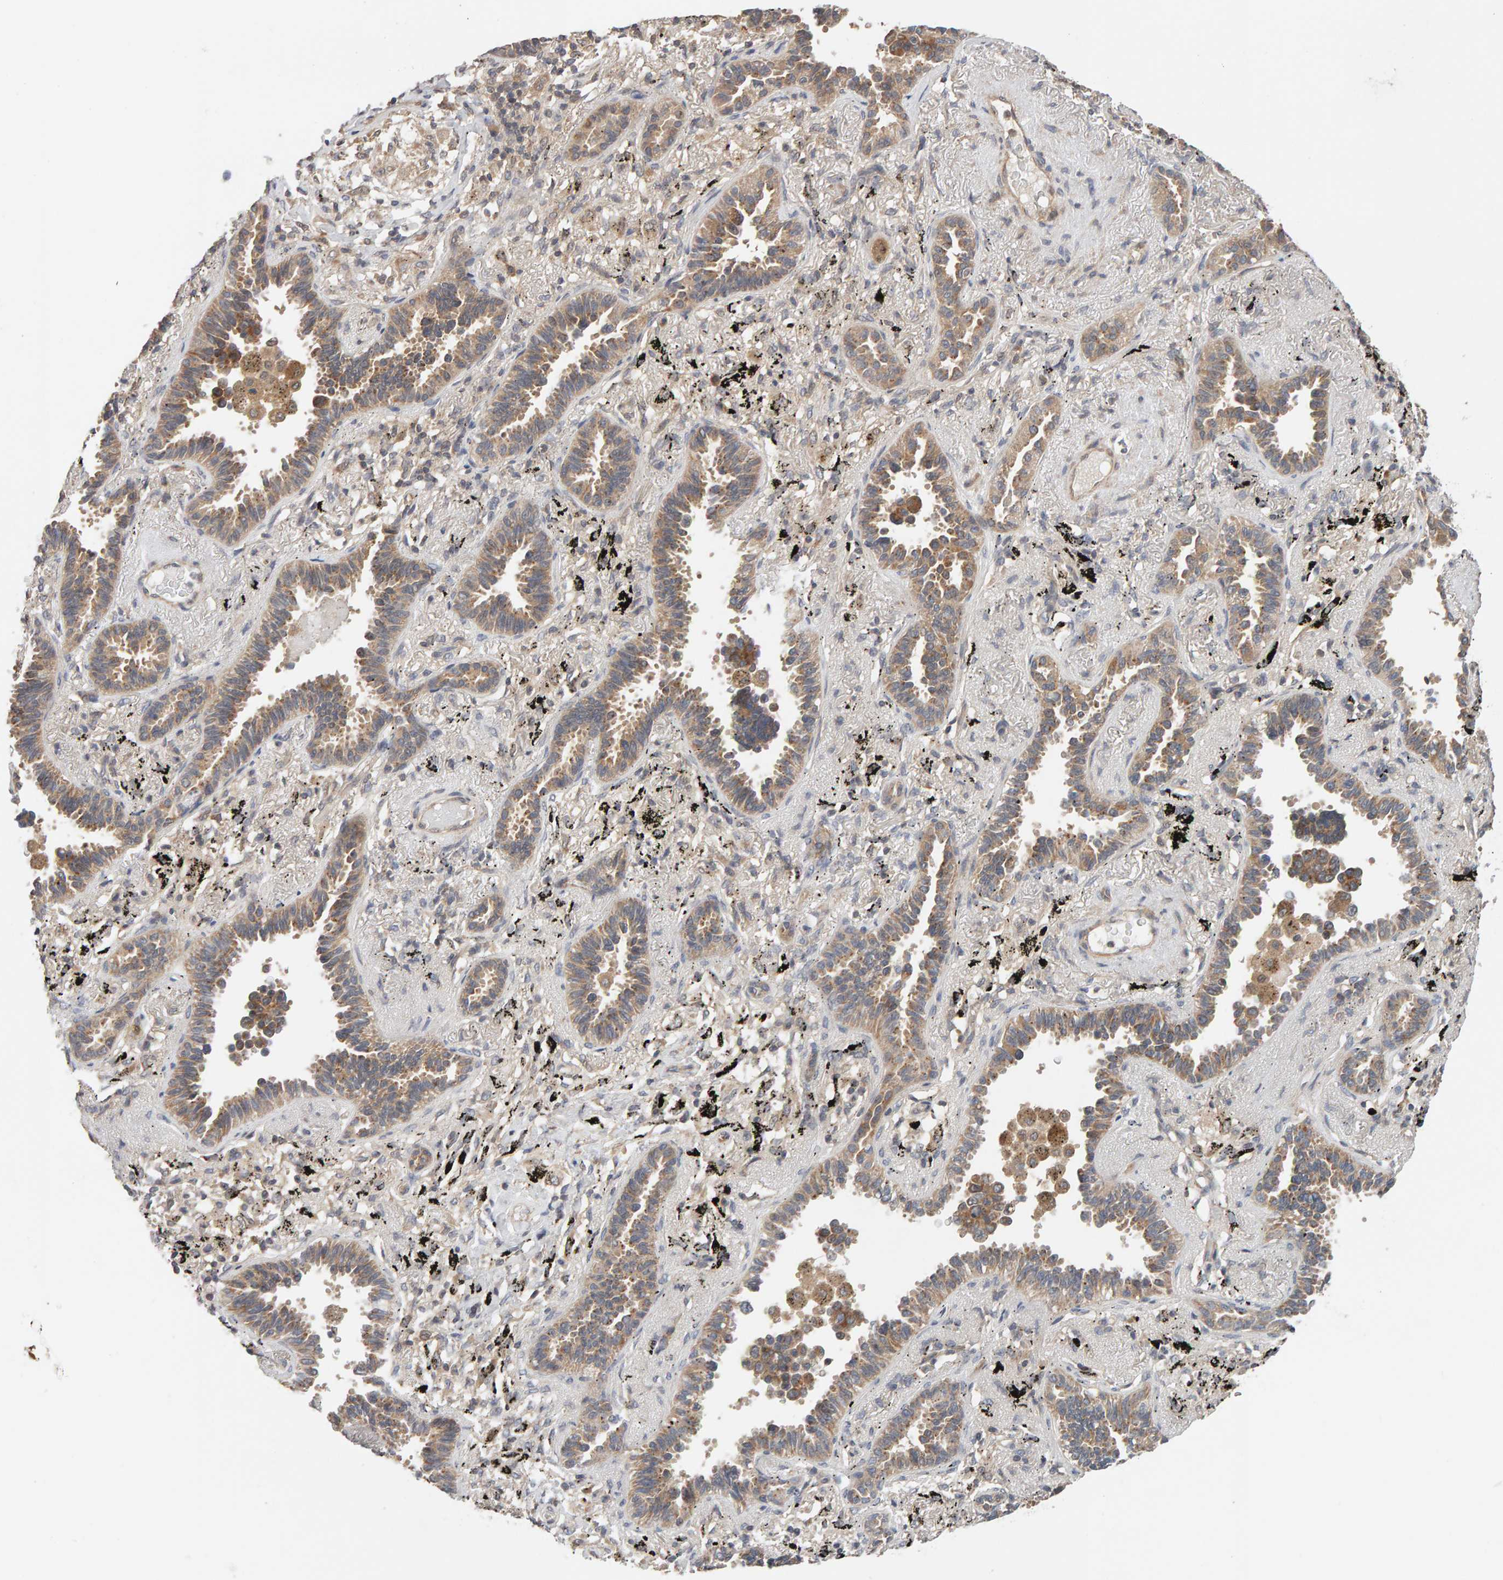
{"staining": {"intensity": "weak", "quantity": ">75%", "location": "cytoplasmic/membranous"}, "tissue": "lung cancer", "cell_type": "Tumor cells", "image_type": "cancer", "snomed": [{"axis": "morphology", "description": "Adenocarcinoma, NOS"}, {"axis": "topography", "description": "Lung"}], "caption": "The photomicrograph exhibits a brown stain indicating the presence of a protein in the cytoplasmic/membranous of tumor cells in lung adenocarcinoma.", "gene": "DNAJC7", "patient": {"sex": "male", "age": 59}}